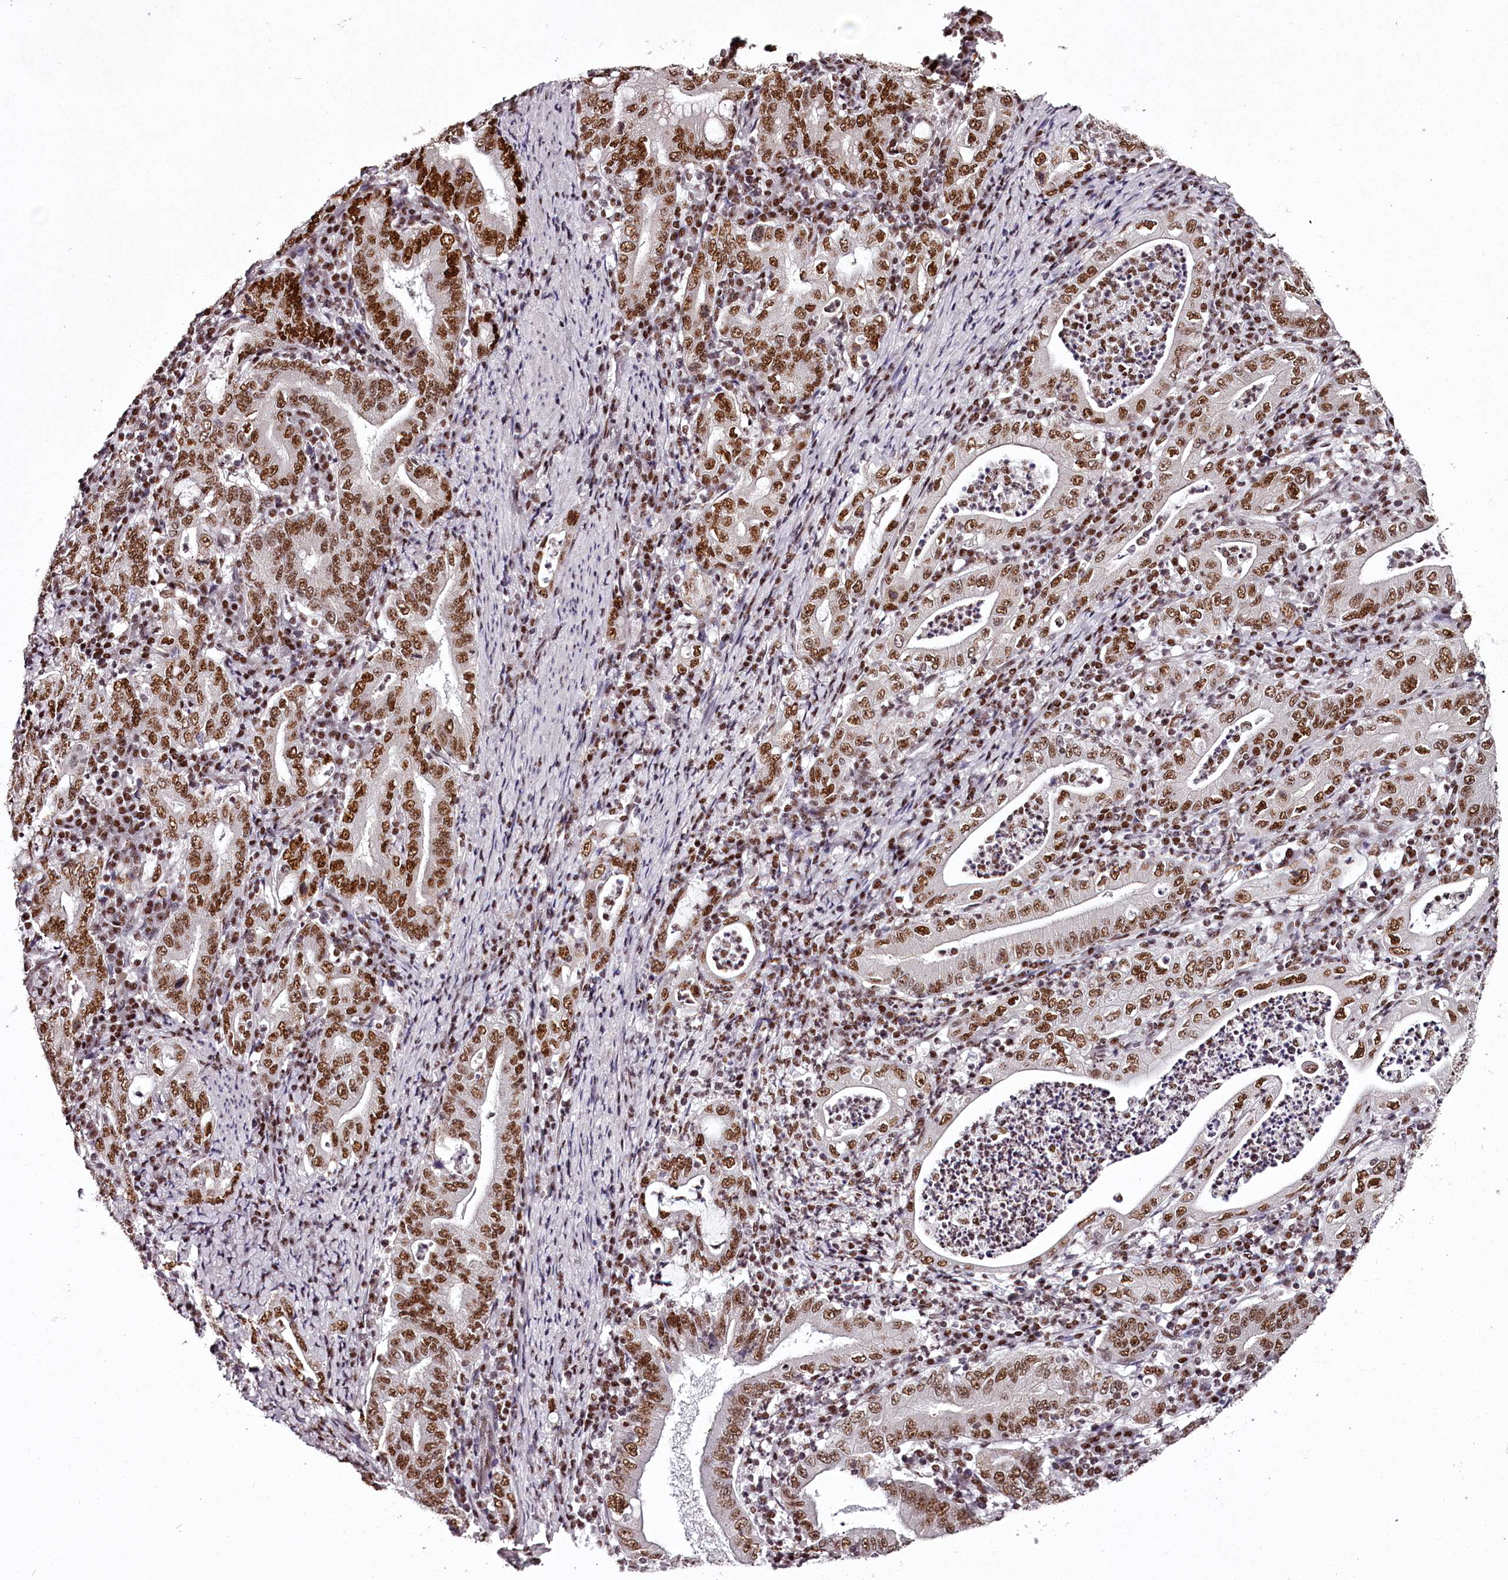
{"staining": {"intensity": "strong", "quantity": ">75%", "location": "nuclear"}, "tissue": "stomach cancer", "cell_type": "Tumor cells", "image_type": "cancer", "snomed": [{"axis": "morphology", "description": "Normal tissue, NOS"}, {"axis": "morphology", "description": "Adenocarcinoma, NOS"}, {"axis": "topography", "description": "Esophagus"}, {"axis": "topography", "description": "Stomach, upper"}, {"axis": "topography", "description": "Peripheral nerve tissue"}], "caption": "Protein expression analysis of human stomach cancer (adenocarcinoma) reveals strong nuclear expression in approximately >75% of tumor cells. The protein is shown in brown color, while the nuclei are stained blue.", "gene": "PSPC1", "patient": {"sex": "male", "age": 62}}